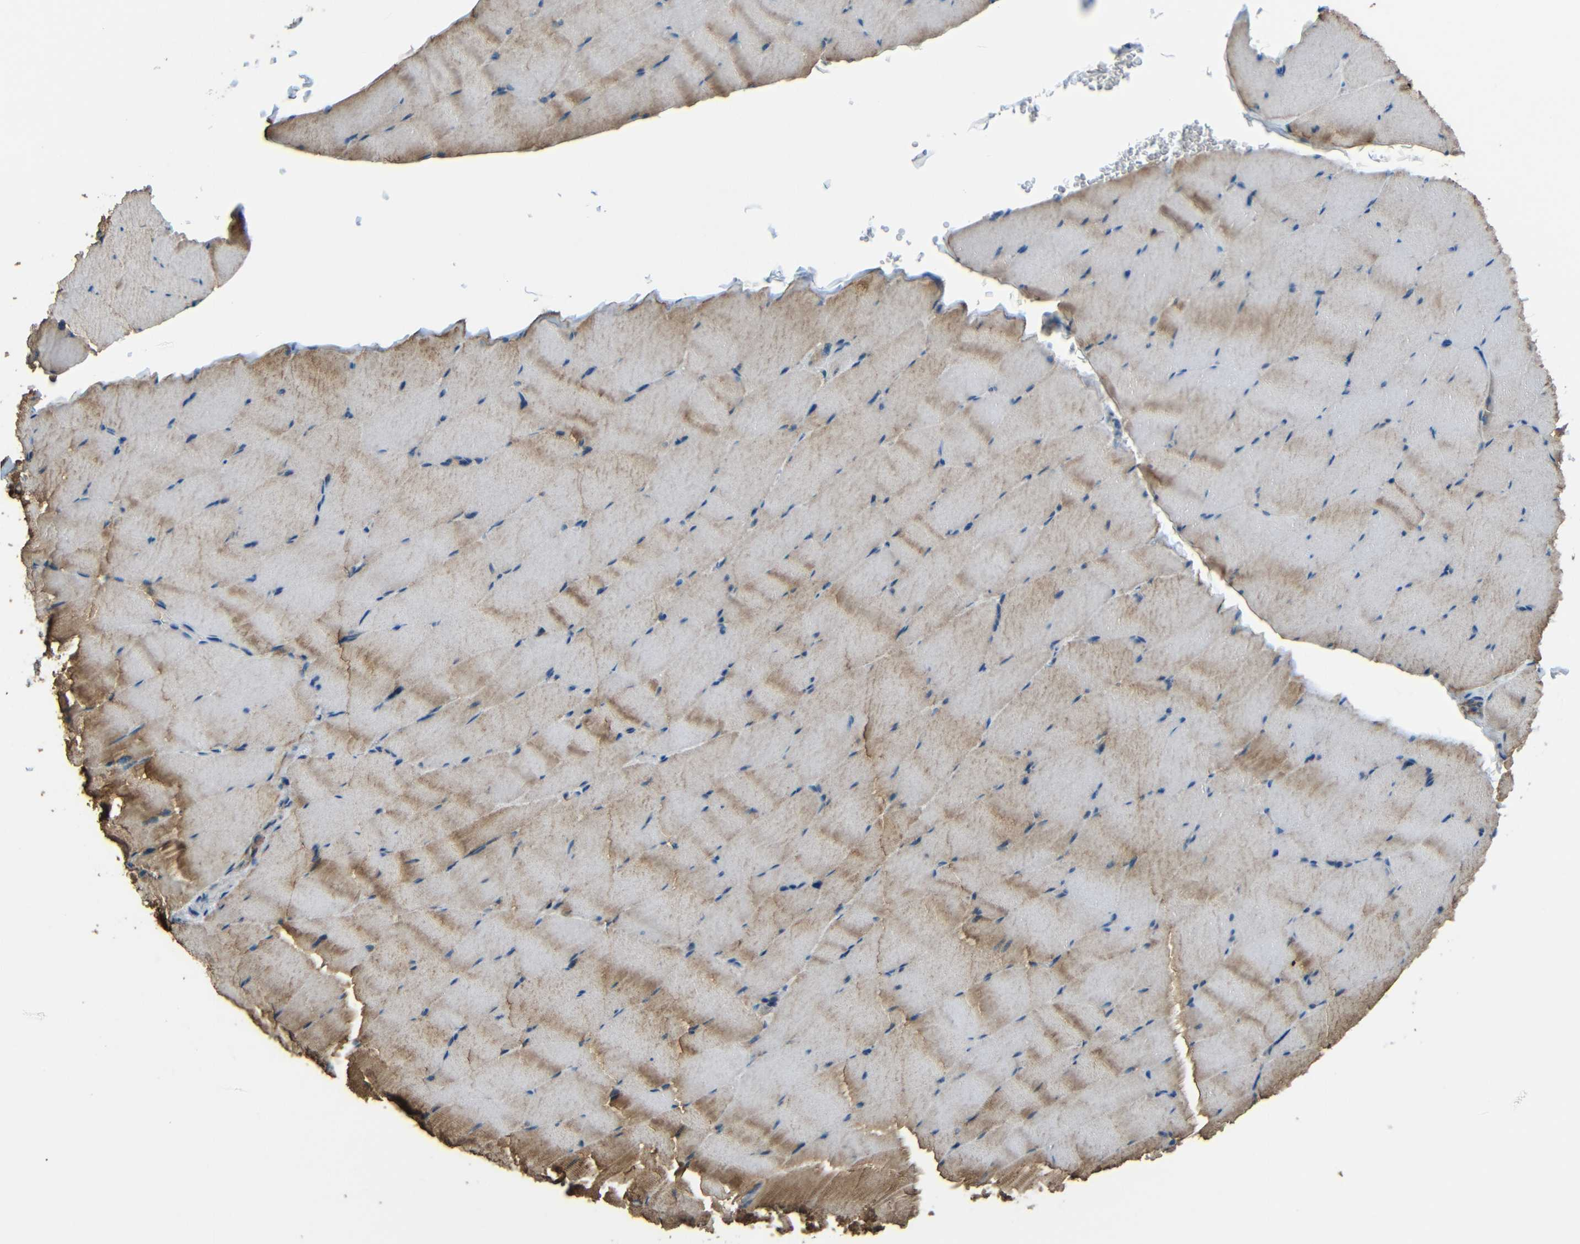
{"staining": {"intensity": "strong", "quantity": "25%-75%", "location": "cytoplasmic/membranous"}, "tissue": "skeletal muscle", "cell_type": "Myocytes", "image_type": "normal", "snomed": [{"axis": "morphology", "description": "Normal tissue, NOS"}, {"axis": "topography", "description": "Skeletal muscle"}], "caption": "This histopathology image demonstrates immunohistochemistry staining of unremarkable human skeletal muscle, with high strong cytoplasmic/membranous positivity in approximately 25%-75% of myocytes.", "gene": "ACACA", "patient": {"sex": "male", "age": 62}}